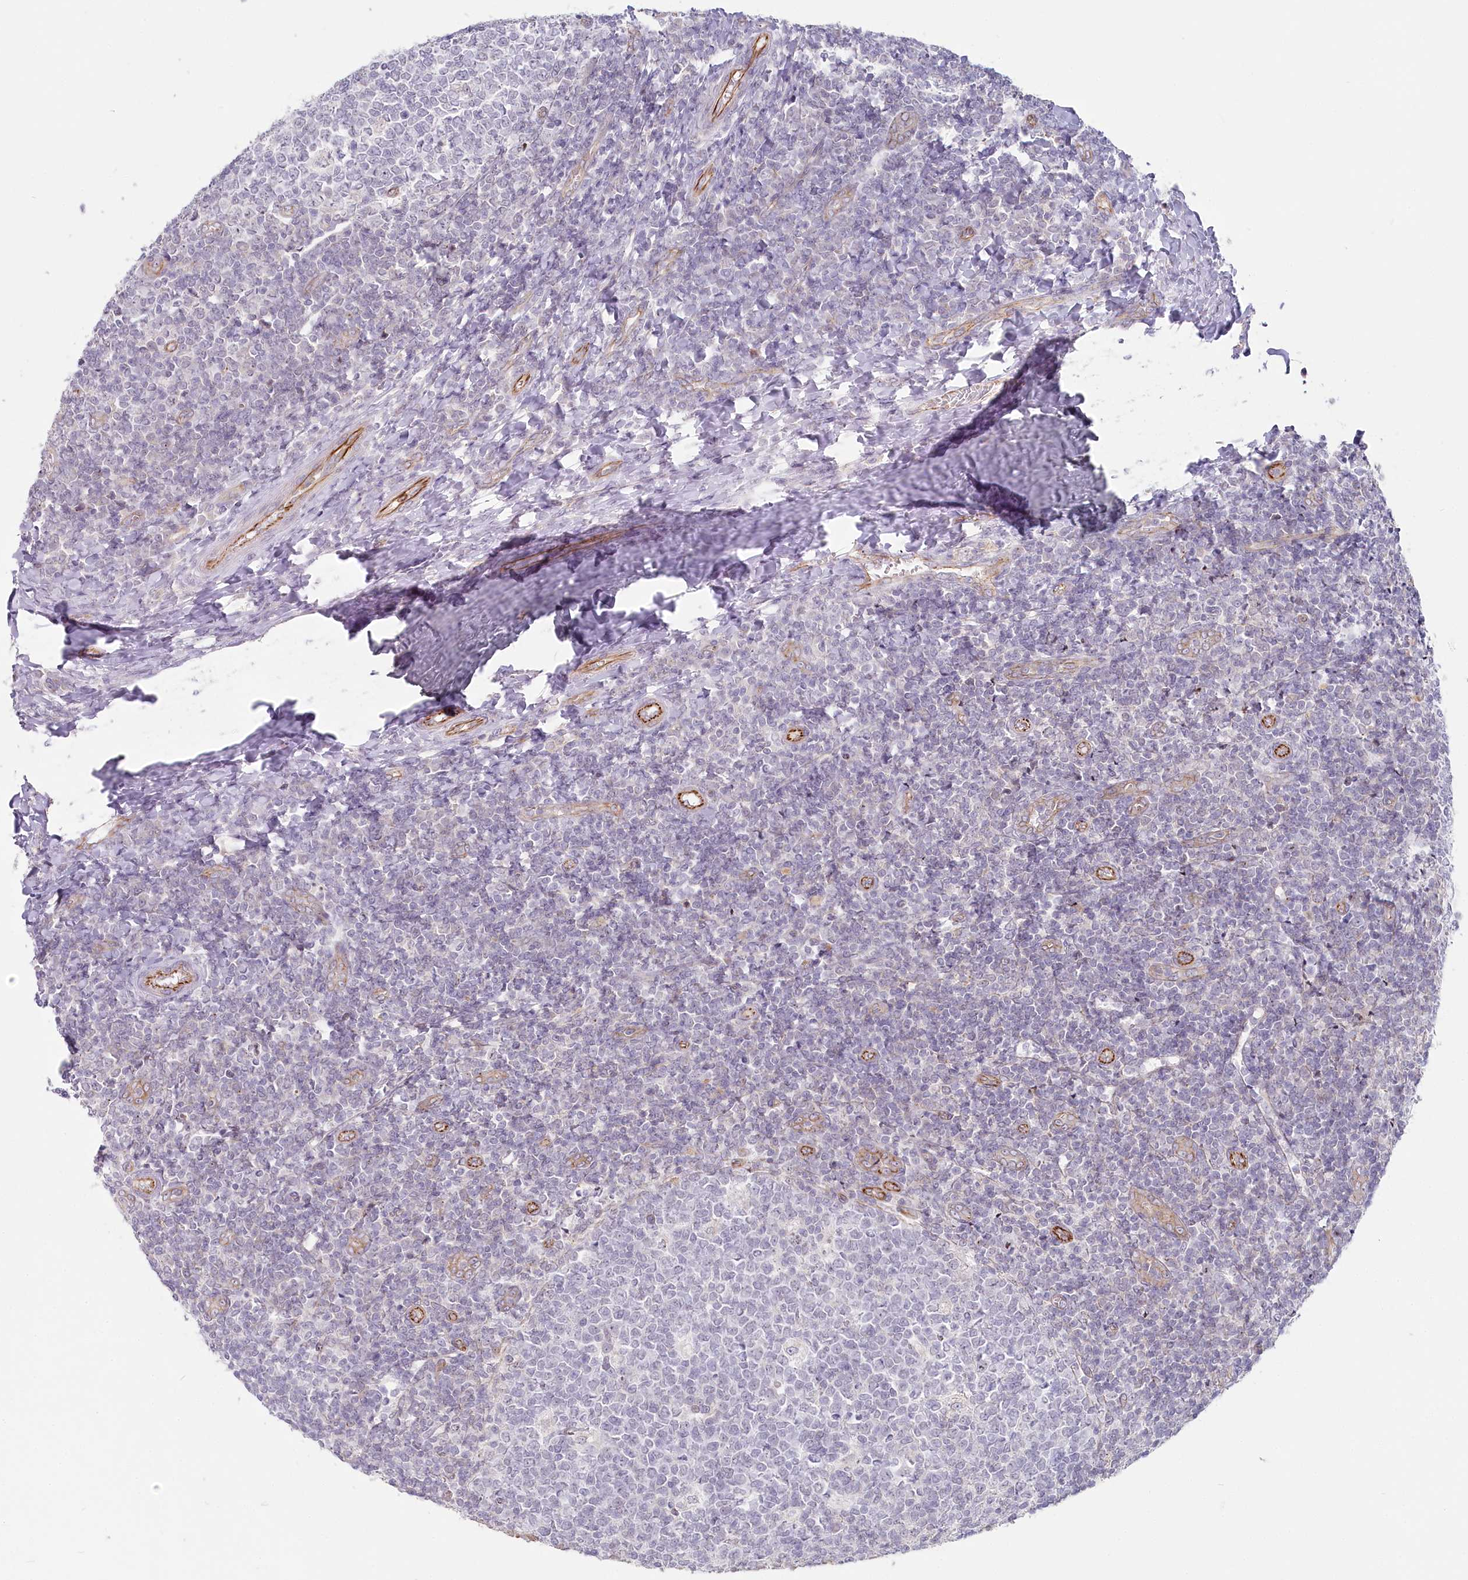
{"staining": {"intensity": "negative", "quantity": "none", "location": "none"}, "tissue": "tonsil", "cell_type": "Germinal center cells", "image_type": "normal", "snomed": [{"axis": "morphology", "description": "Normal tissue, NOS"}, {"axis": "topography", "description": "Tonsil"}], "caption": "Immunohistochemical staining of normal tonsil displays no significant expression in germinal center cells.", "gene": "ABHD8", "patient": {"sex": "female", "age": 19}}